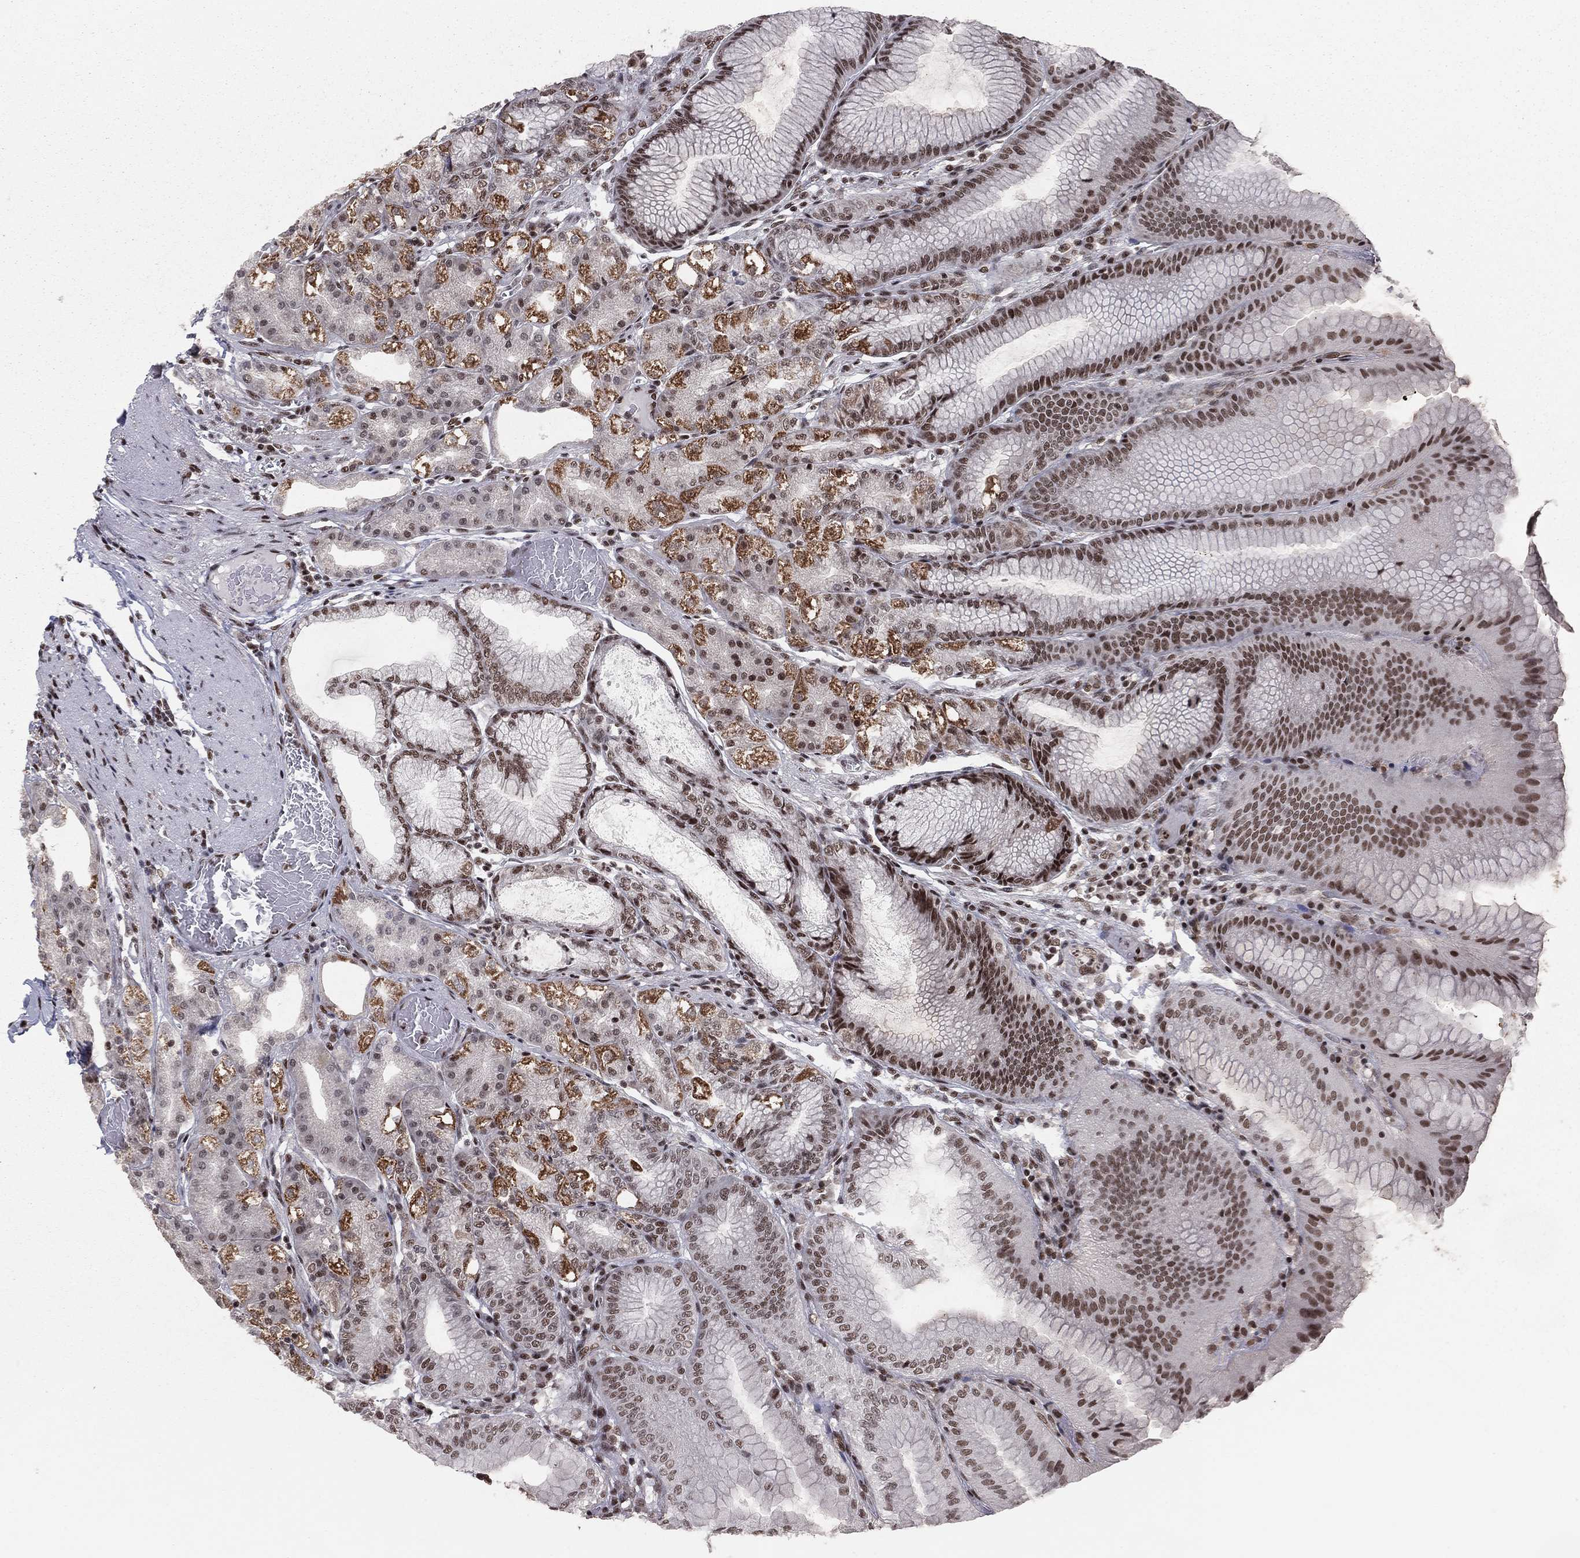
{"staining": {"intensity": "moderate", "quantity": "25%-75%", "location": "cytoplasmic/membranous,nuclear"}, "tissue": "stomach", "cell_type": "Glandular cells", "image_type": "normal", "snomed": [{"axis": "morphology", "description": "Normal tissue, NOS"}, {"axis": "topography", "description": "Stomach"}], "caption": "Glandular cells show medium levels of moderate cytoplasmic/membranous,nuclear expression in about 25%-75% of cells in normal human stomach.", "gene": "NFYB", "patient": {"sex": "male", "age": 71}}